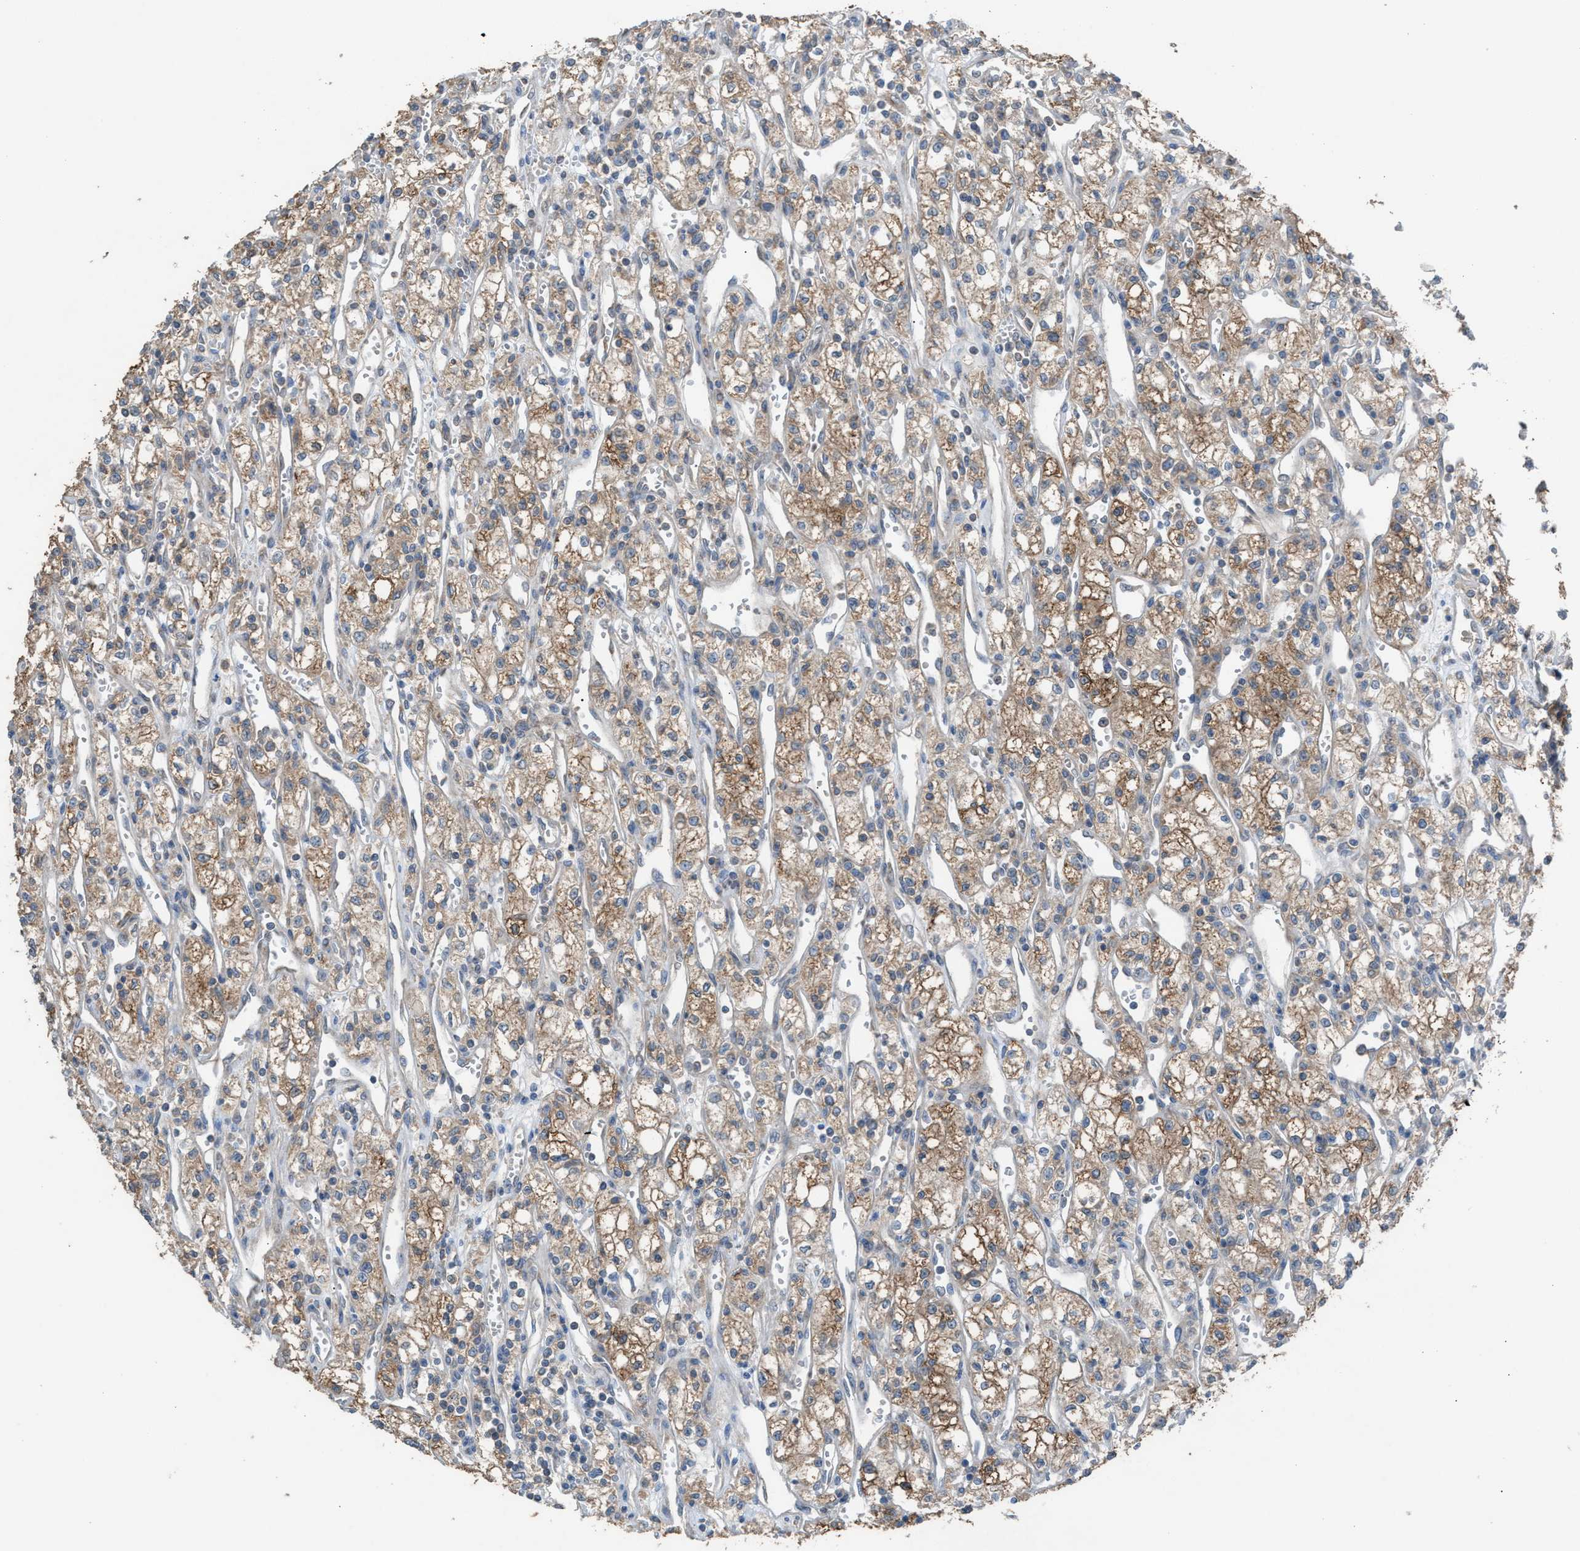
{"staining": {"intensity": "moderate", "quantity": ">75%", "location": "cytoplasmic/membranous"}, "tissue": "renal cancer", "cell_type": "Tumor cells", "image_type": "cancer", "snomed": [{"axis": "morphology", "description": "Adenocarcinoma, NOS"}, {"axis": "topography", "description": "Kidney"}], "caption": "DAB (3,3'-diaminobenzidine) immunohistochemical staining of human renal adenocarcinoma shows moderate cytoplasmic/membranous protein expression in approximately >75% of tumor cells.", "gene": "TPK1", "patient": {"sex": "male", "age": 59}}